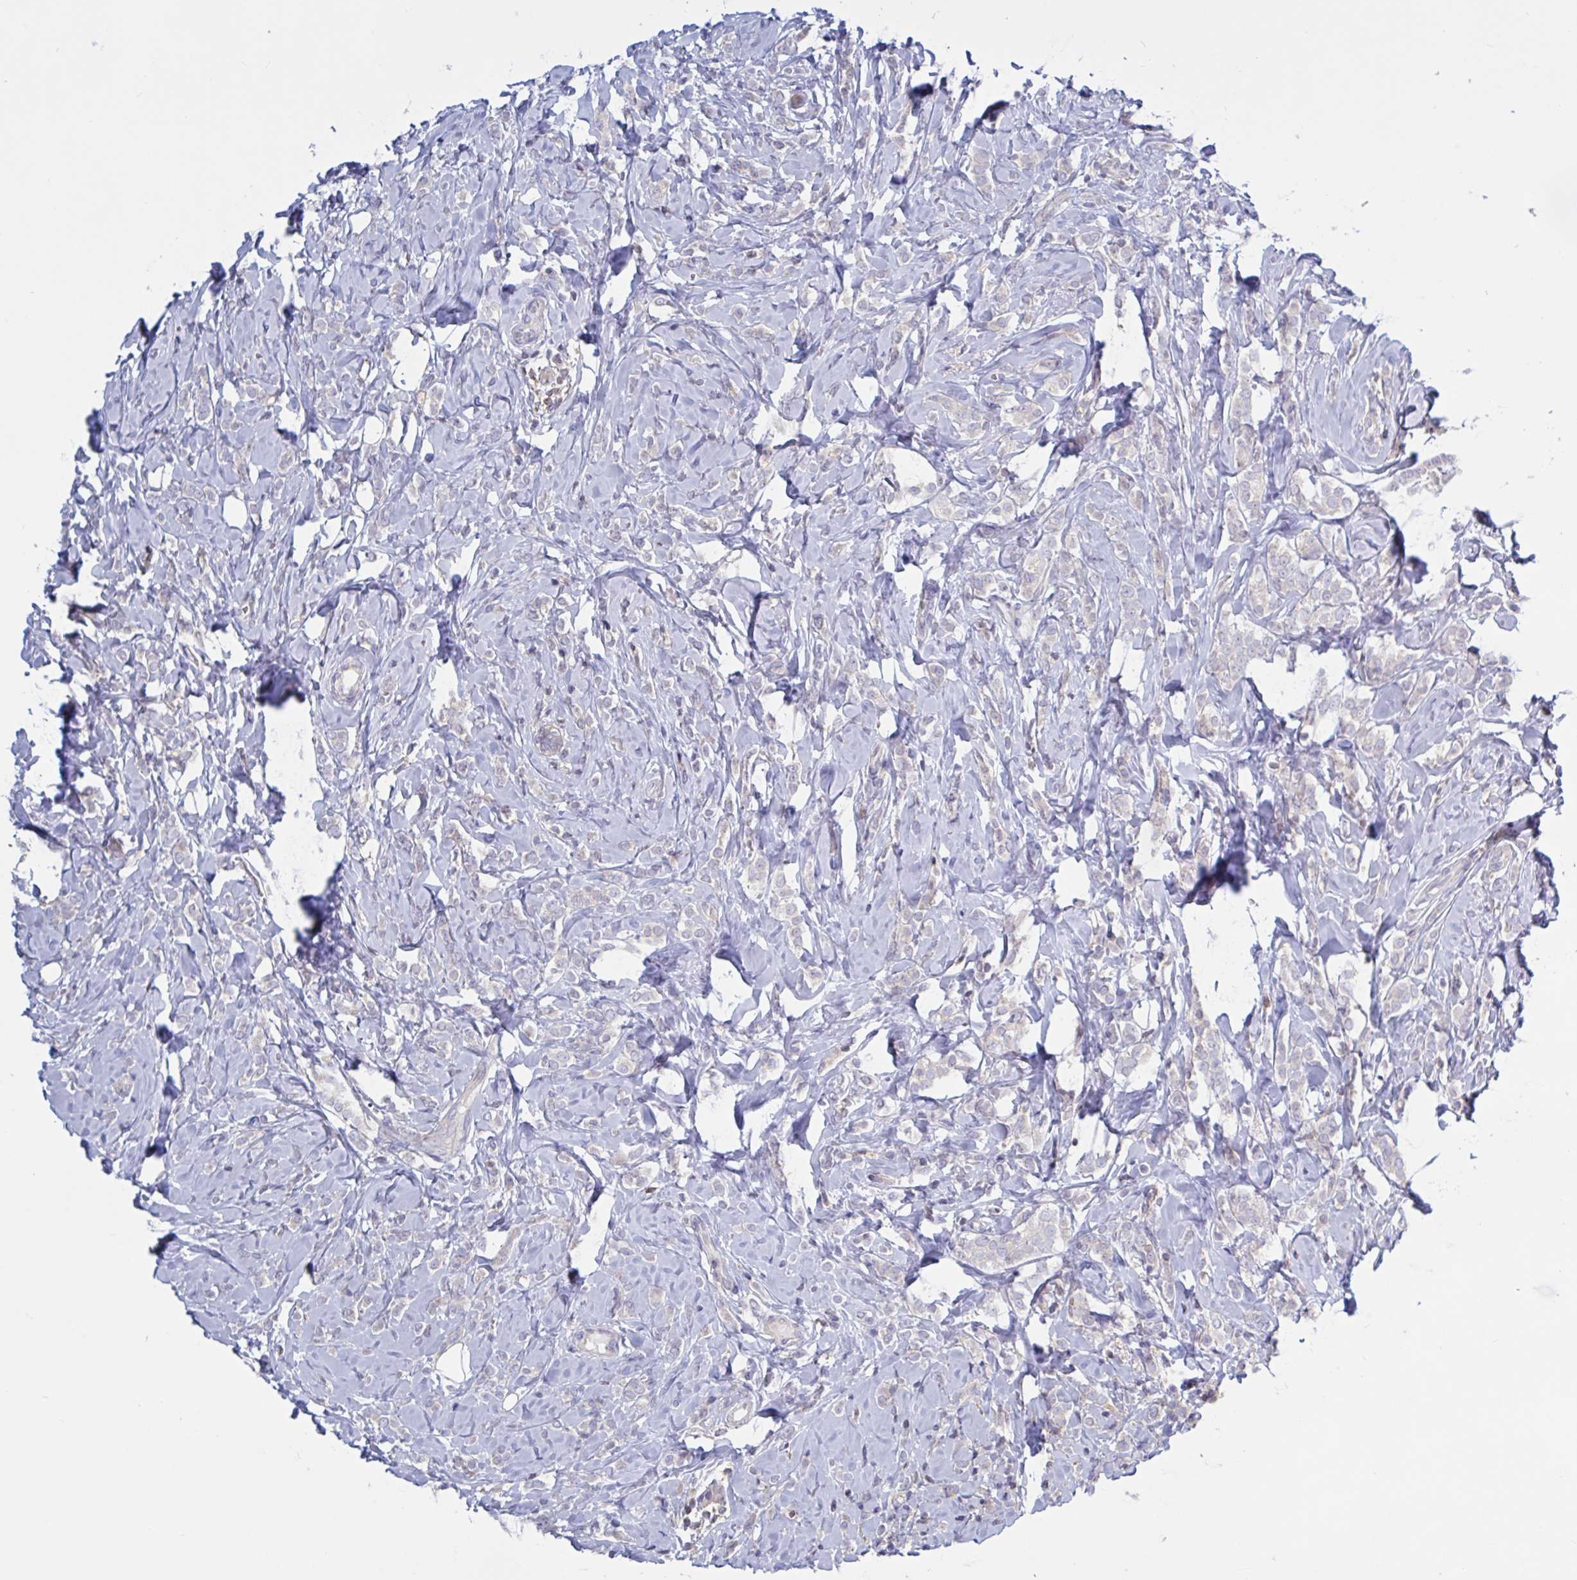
{"staining": {"intensity": "negative", "quantity": "none", "location": "none"}, "tissue": "breast cancer", "cell_type": "Tumor cells", "image_type": "cancer", "snomed": [{"axis": "morphology", "description": "Lobular carcinoma"}, {"axis": "topography", "description": "Breast"}], "caption": "Immunohistochemistry image of breast cancer stained for a protein (brown), which reveals no staining in tumor cells.", "gene": "TANK", "patient": {"sex": "female", "age": 49}}